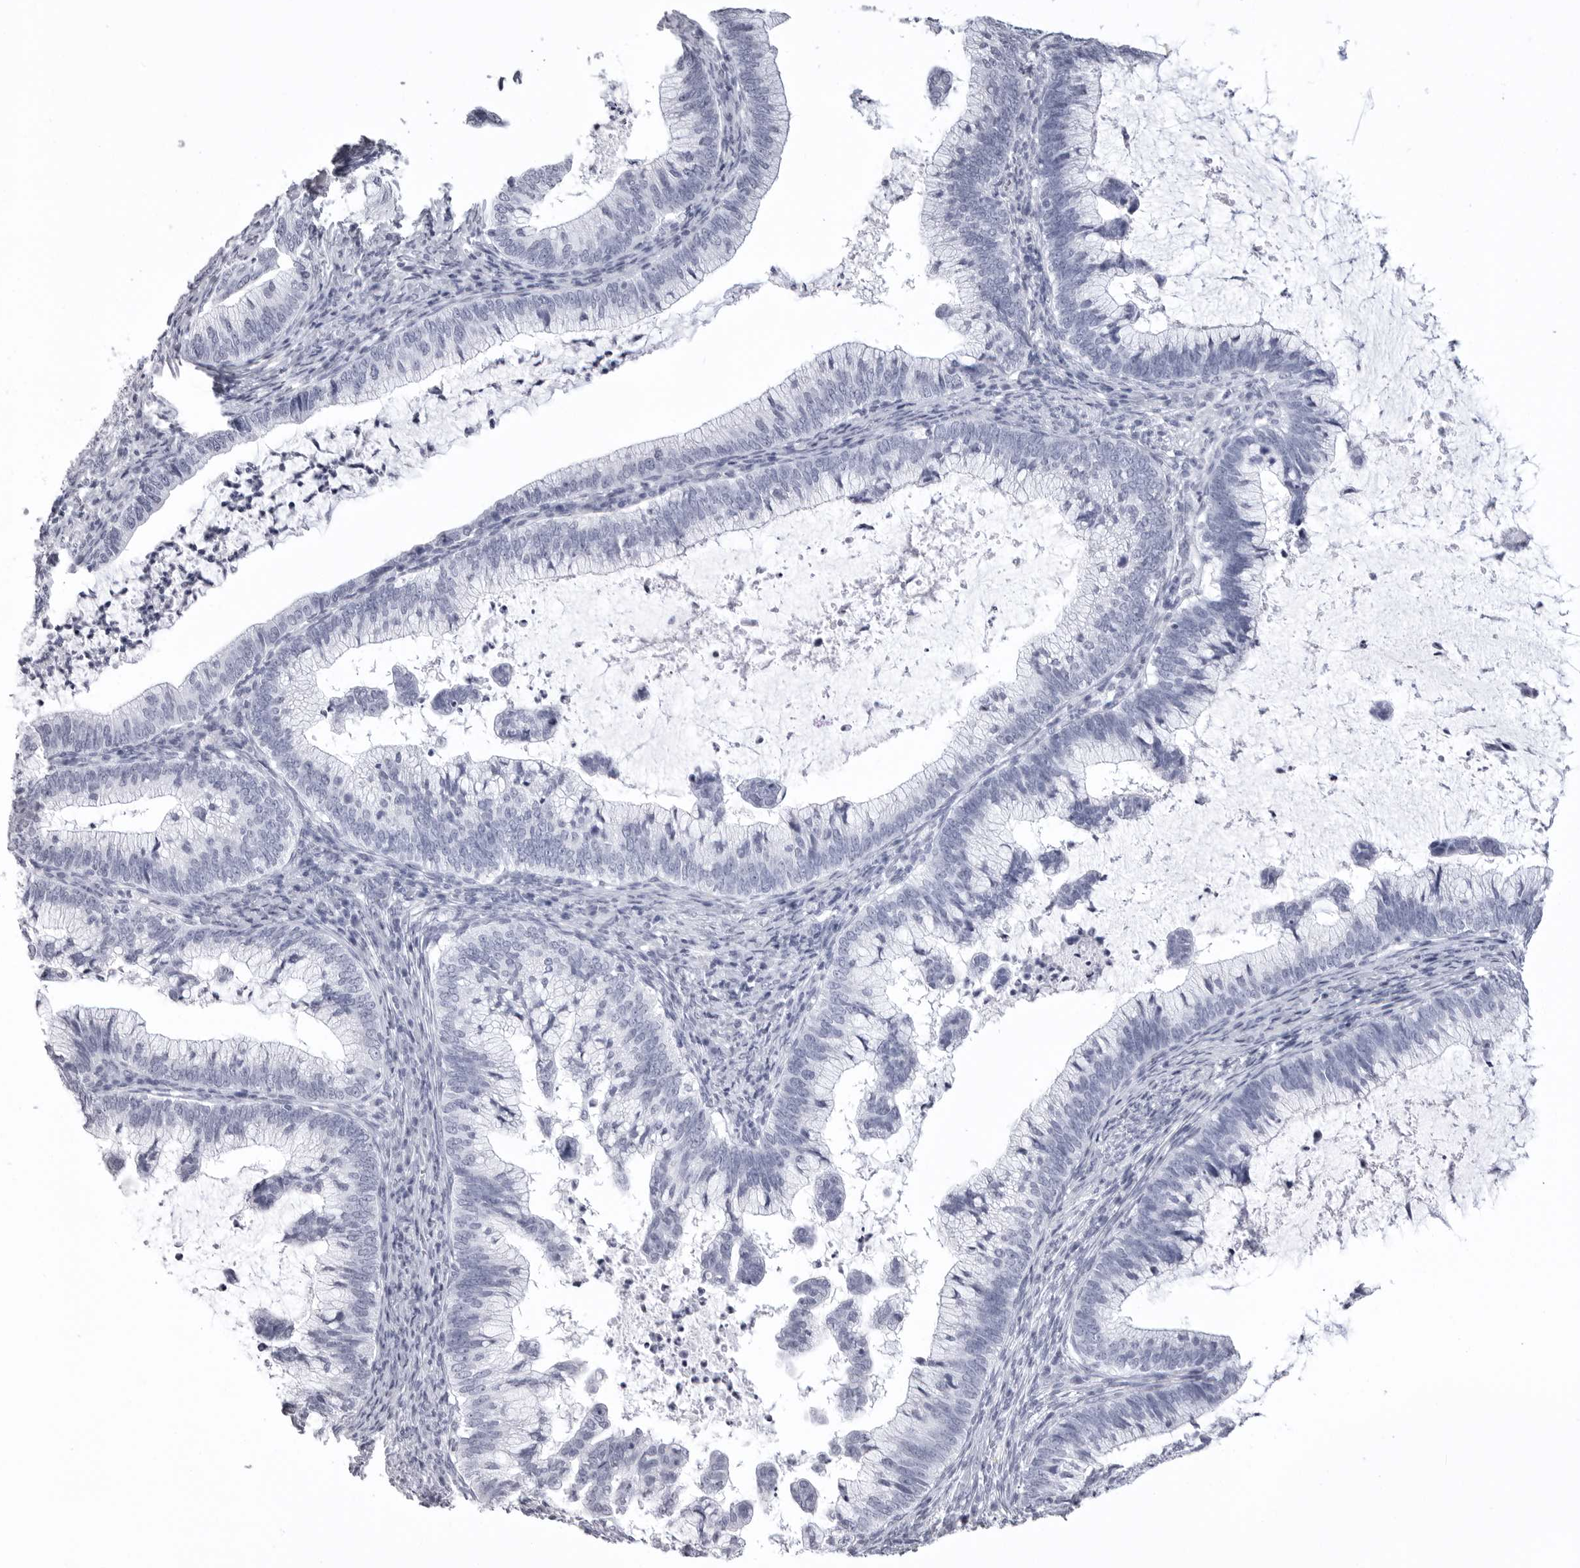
{"staining": {"intensity": "negative", "quantity": "none", "location": "none"}, "tissue": "cervical cancer", "cell_type": "Tumor cells", "image_type": "cancer", "snomed": [{"axis": "morphology", "description": "Adenocarcinoma, NOS"}, {"axis": "topography", "description": "Cervix"}], "caption": "This is a photomicrograph of immunohistochemistry (IHC) staining of adenocarcinoma (cervical), which shows no staining in tumor cells.", "gene": "LGALS4", "patient": {"sex": "female", "age": 36}}